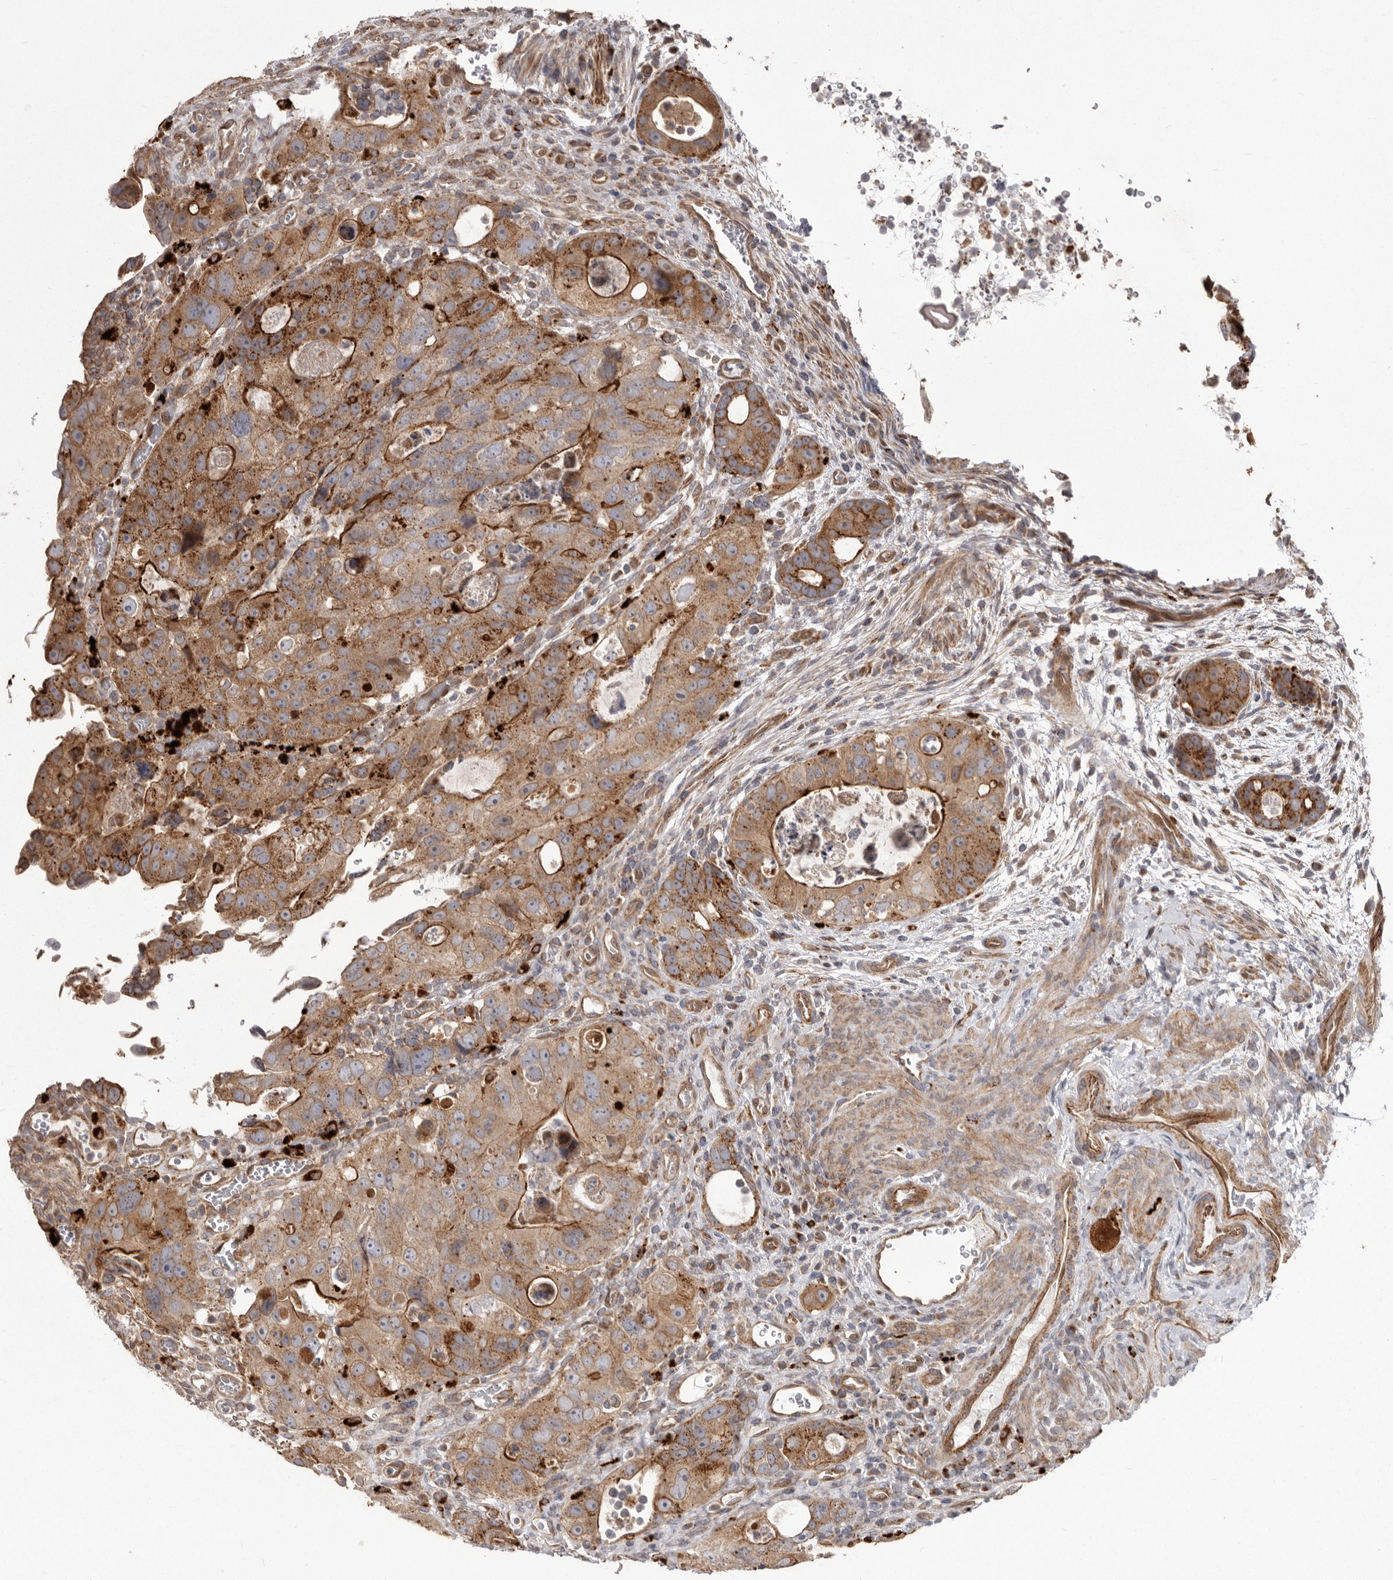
{"staining": {"intensity": "moderate", "quantity": ">75%", "location": "cytoplasmic/membranous"}, "tissue": "colorectal cancer", "cell_type": "Tumor cells", "image_type": "cancer", "snomed": [{"axis": "morphology", "description": "Adenocarcinoma, NOS"}, {"axis": "topography", "description": "Rectum"}], "caption": "IHC image of colorectal adenocarcinoma stained for a protein (brown), which demonstrates medium levels of moderate cytoplasmic/membranous positivity in approximately >75% of tumor cells.", "gene": "NUP43", "patient": {"sex": "male", "age": 59}}